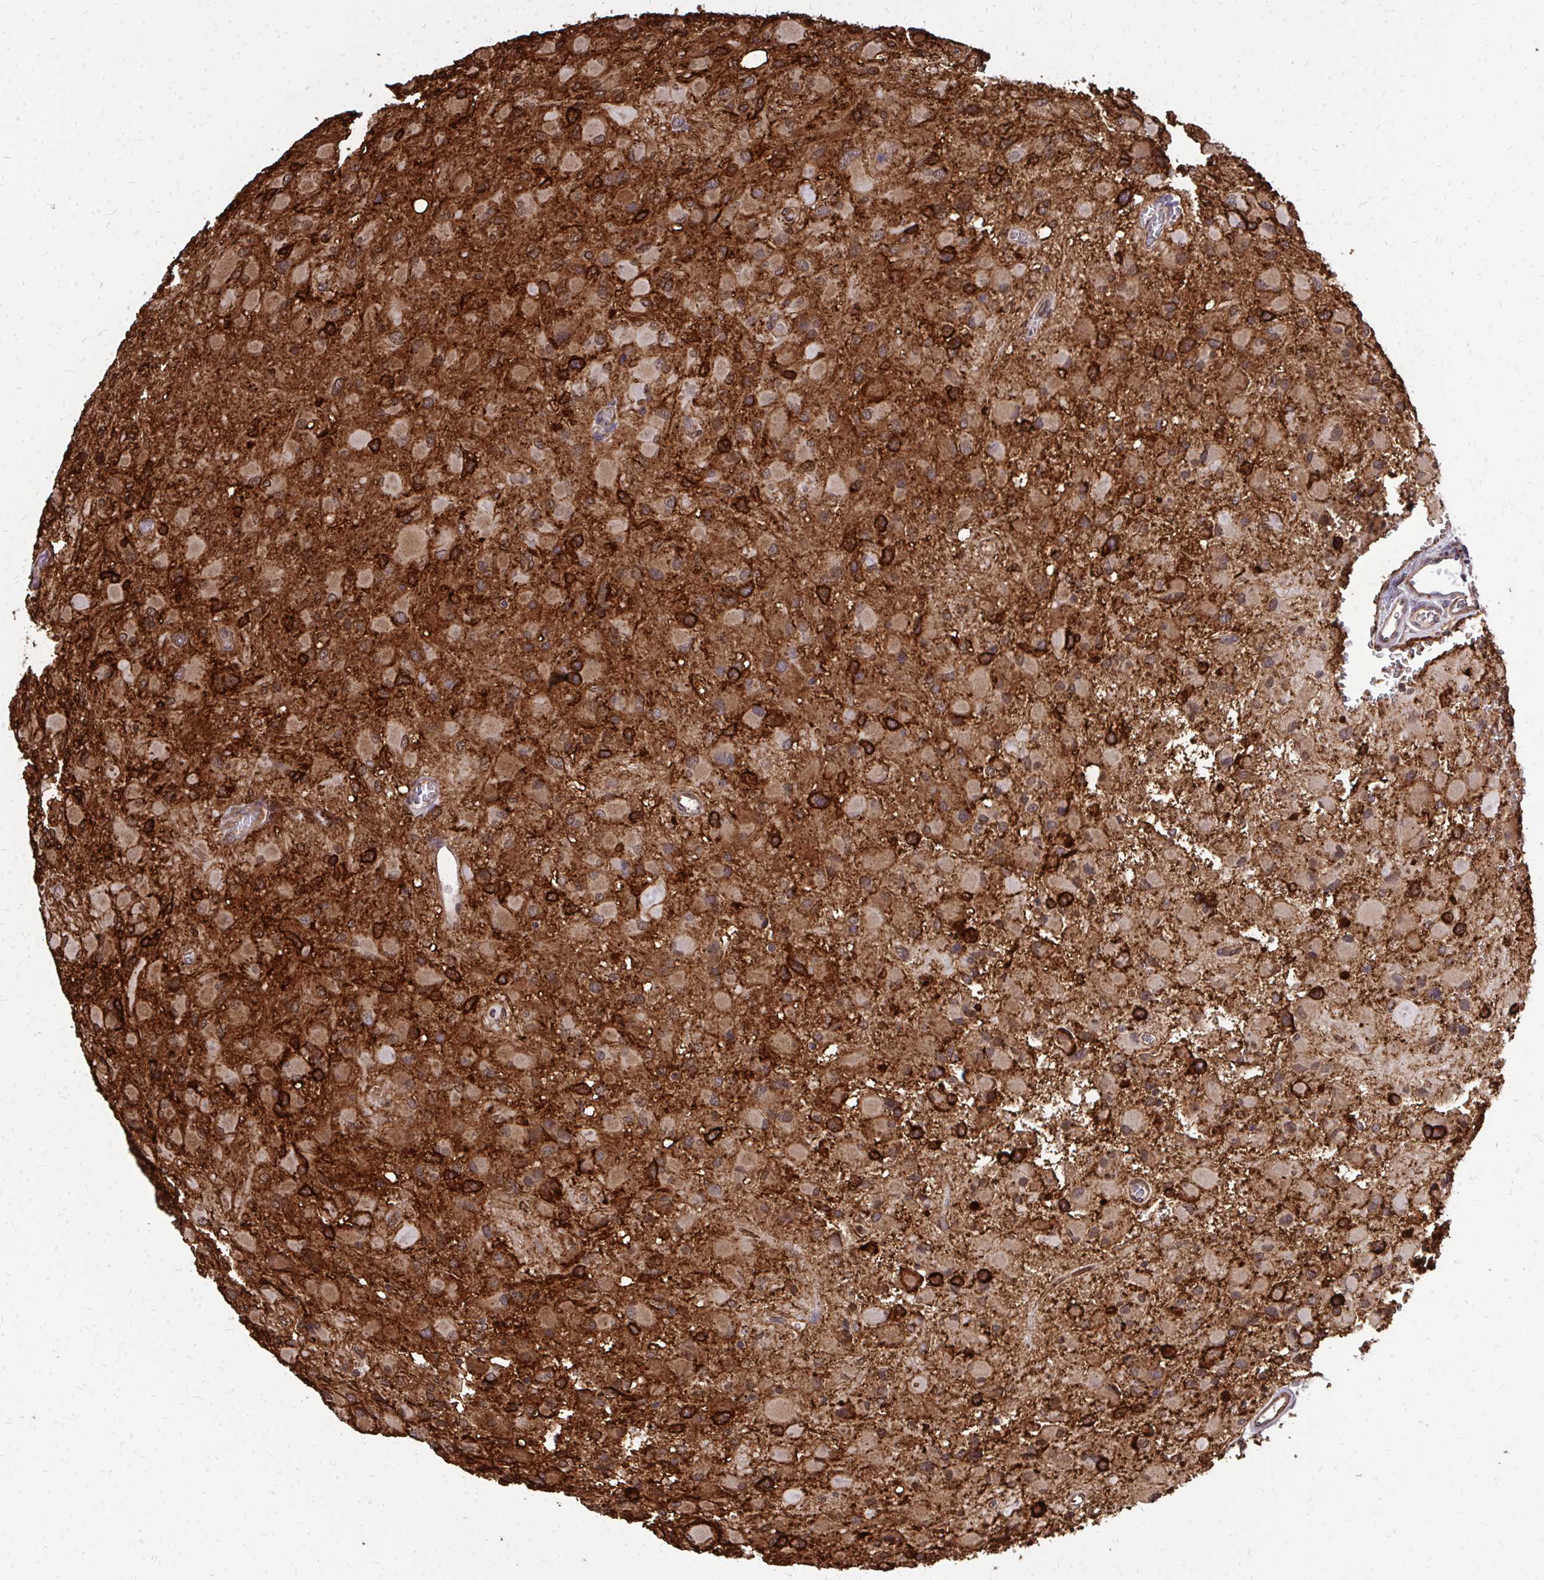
{"staining": {"intensity": "strong", "quantity": "<25%", "location": "cytoplasmic/membranous"}, "tissue": "glioma", "cell_type": "Tumor cells", "image_type": "cancer", "snomed": [{"axis": "morphology", "description": "Glioma, malignant, High grade"}, {"axis": "topography", "description": "Cerebral cortex"}], "caption": "This micrograph displays glioma stained with immunohistochemistry to label a protein in brown. The cytoplasmic/membranous of tumor cells show strong positivity for the protein. Nuclei are counter-stained blue.", "gene": "MARCKSL1", "patient": {"sex": "female", "age": 36}}